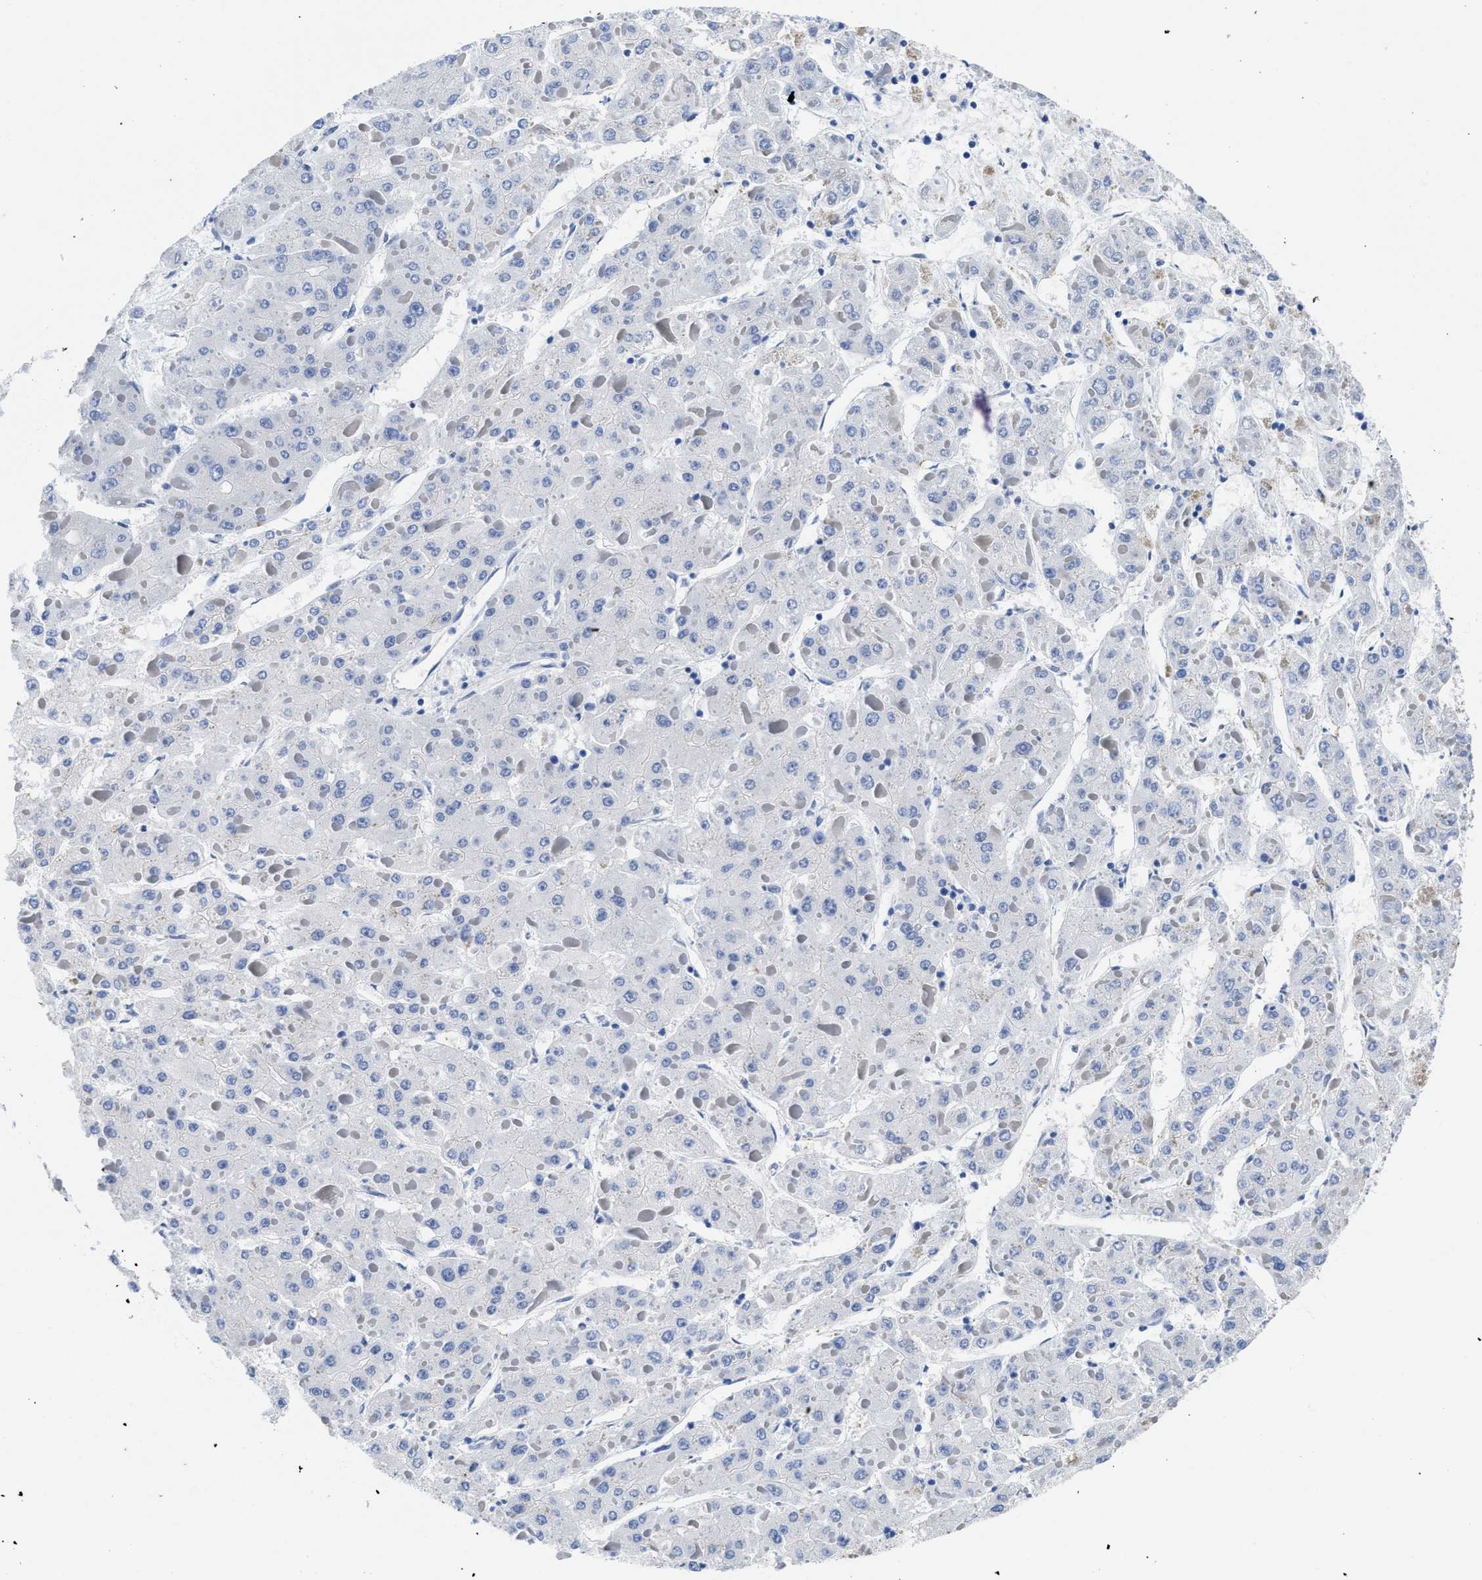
{"staining": {"intensity": "negative", "quantity": "none", "location": "none"}, "tissue": "liver cancer", "cell_type": "Tumor cells", "image_type": "cancer", "snomed": [{"axis": "morphology", "description": "Carcinoma, Hepatocellular, NOS"}, {"axis": "topography", "description": "Liver"}], "caption": "An immunohistochemistry image of liver cancer is shown. There is no staining in tumor cells of liver cancer.", "gene": "HOOK1", "patient": {"sex": "female", "age": 73}}